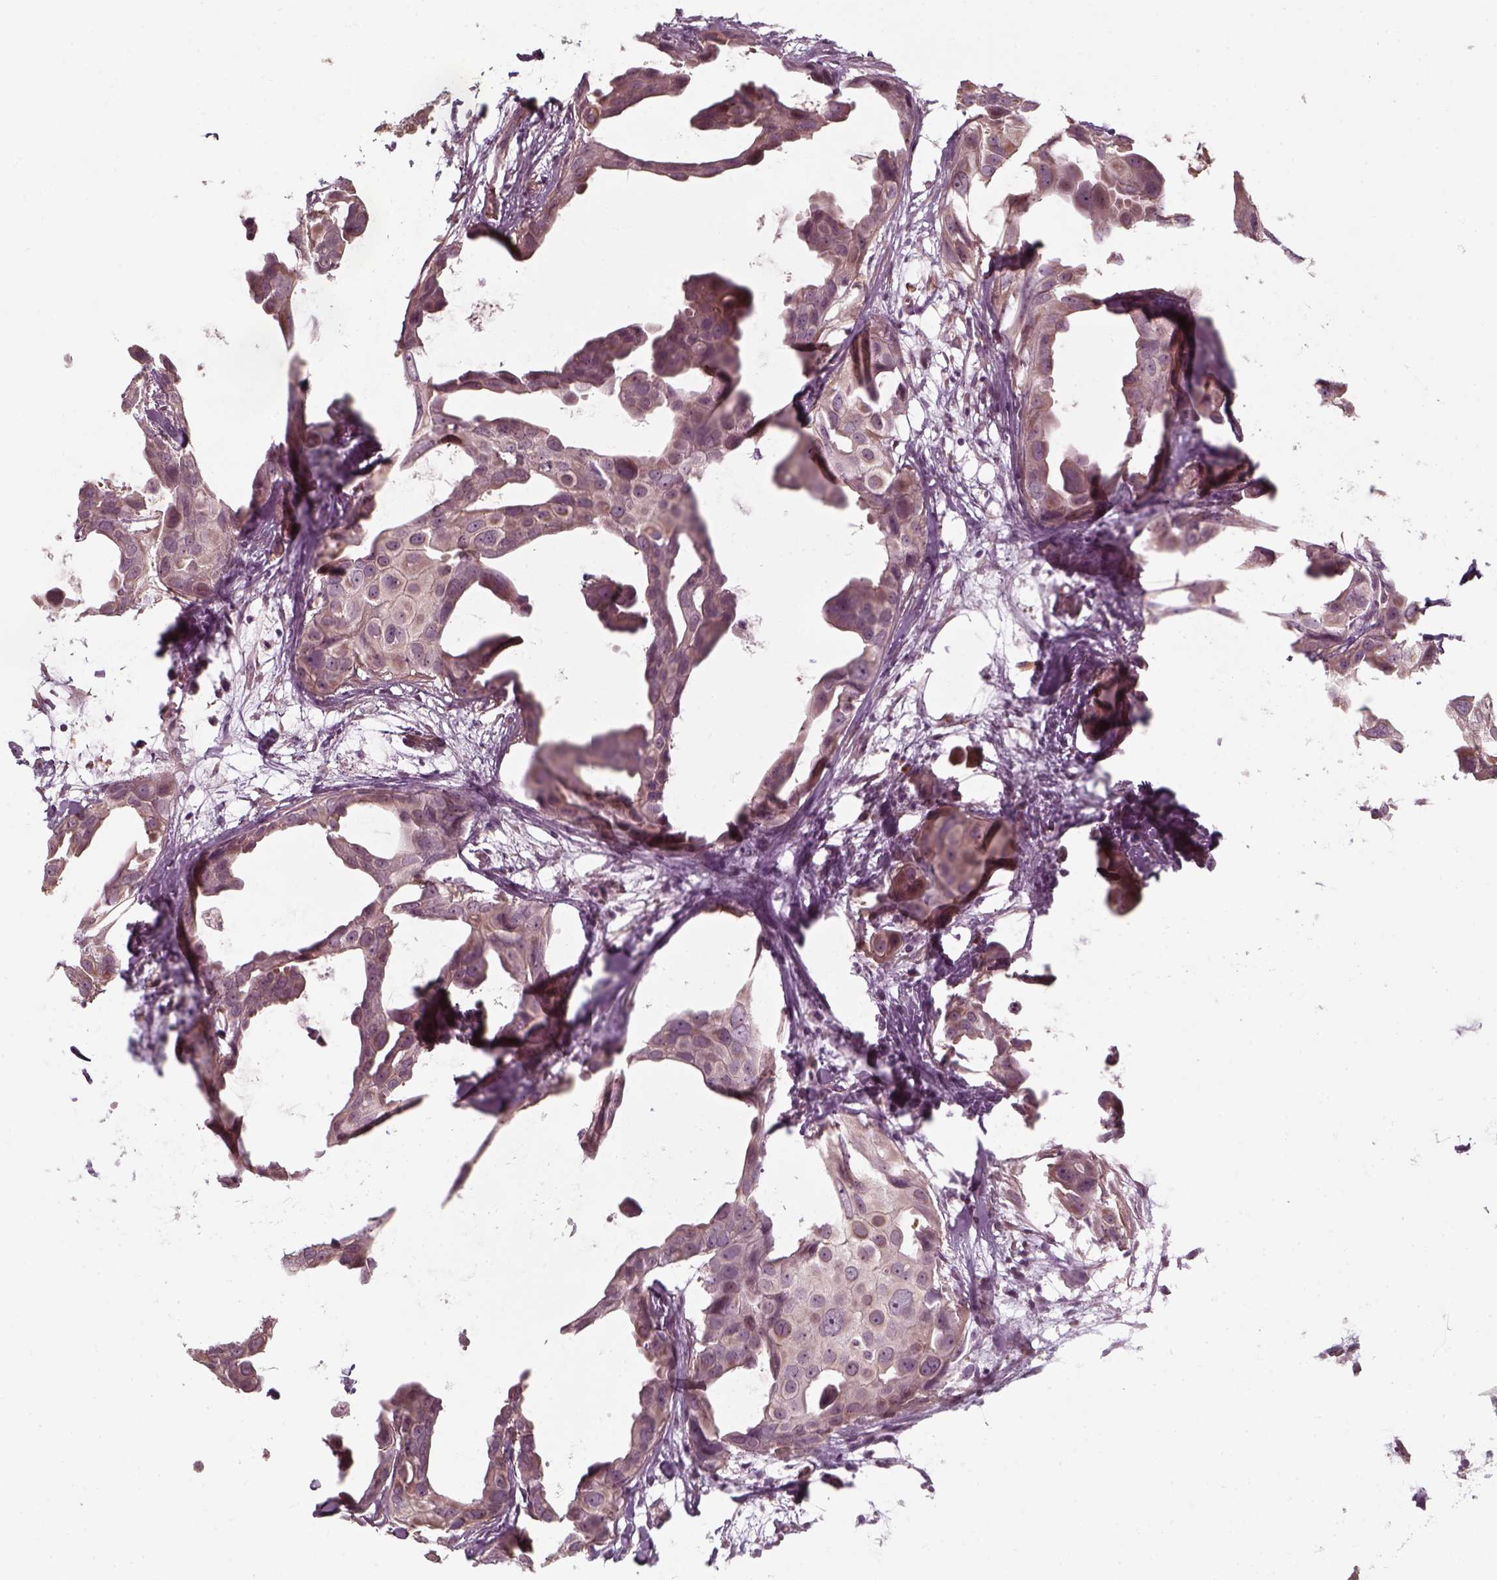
{"staining": {"intensity": "negative", "quantity": "none", "location": "none"}, "tissue": "breast cancer", "cell_type": "Tumor cells", "image_type": "cancer", "snomed": [{"axis": "morphology", "description": "Duct carcinoma"}, {"axis": "topography", "description": "Breast"}], "caption": "The IHC micrograph has no significant expression in tumor cells of intraductal carcinoma (breast) tissue.", "gene": "LAMB2", "patient": {"sex": "female", "age": 38}}